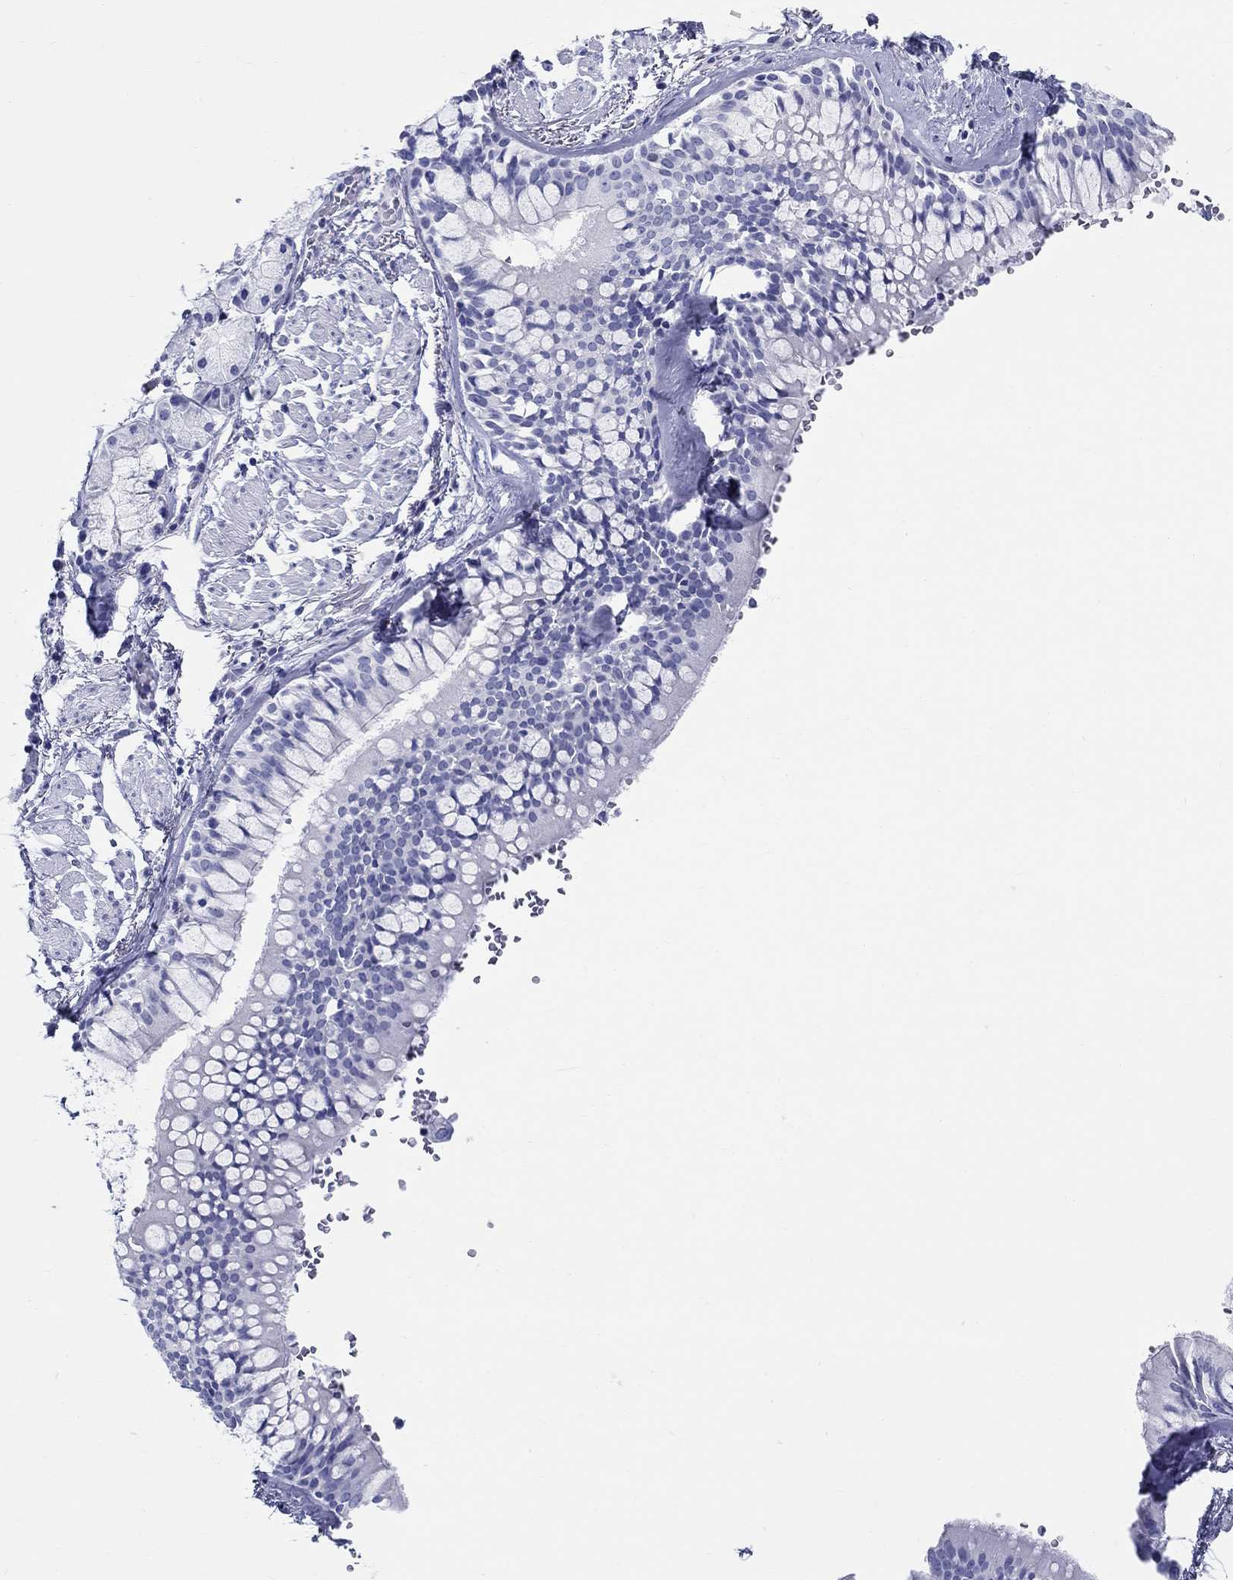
{"staining": {"intensity": "negative", "quantity": "none", "location": "none"}, "tissue": "bronchus", "cell_type": "Respiratory epithelial cells", "image_type": "normal", "snomed": [{"axis": "morphology", "description": "Normal tissue, NOS"}, {"axis": "topography", "description": "Bronchus"}, {"axis": "topography", "description": "Lung"}], "caption": "DAB immunohistochemical staining of unremarkable bronchus displays no significant expression in respiratory epithelial cells. (DAB (3,3'-diaminobenzidine) IHC, high magnification).", "gene": "LAMP5", "patient": {"sex": "female", "age": 57}}